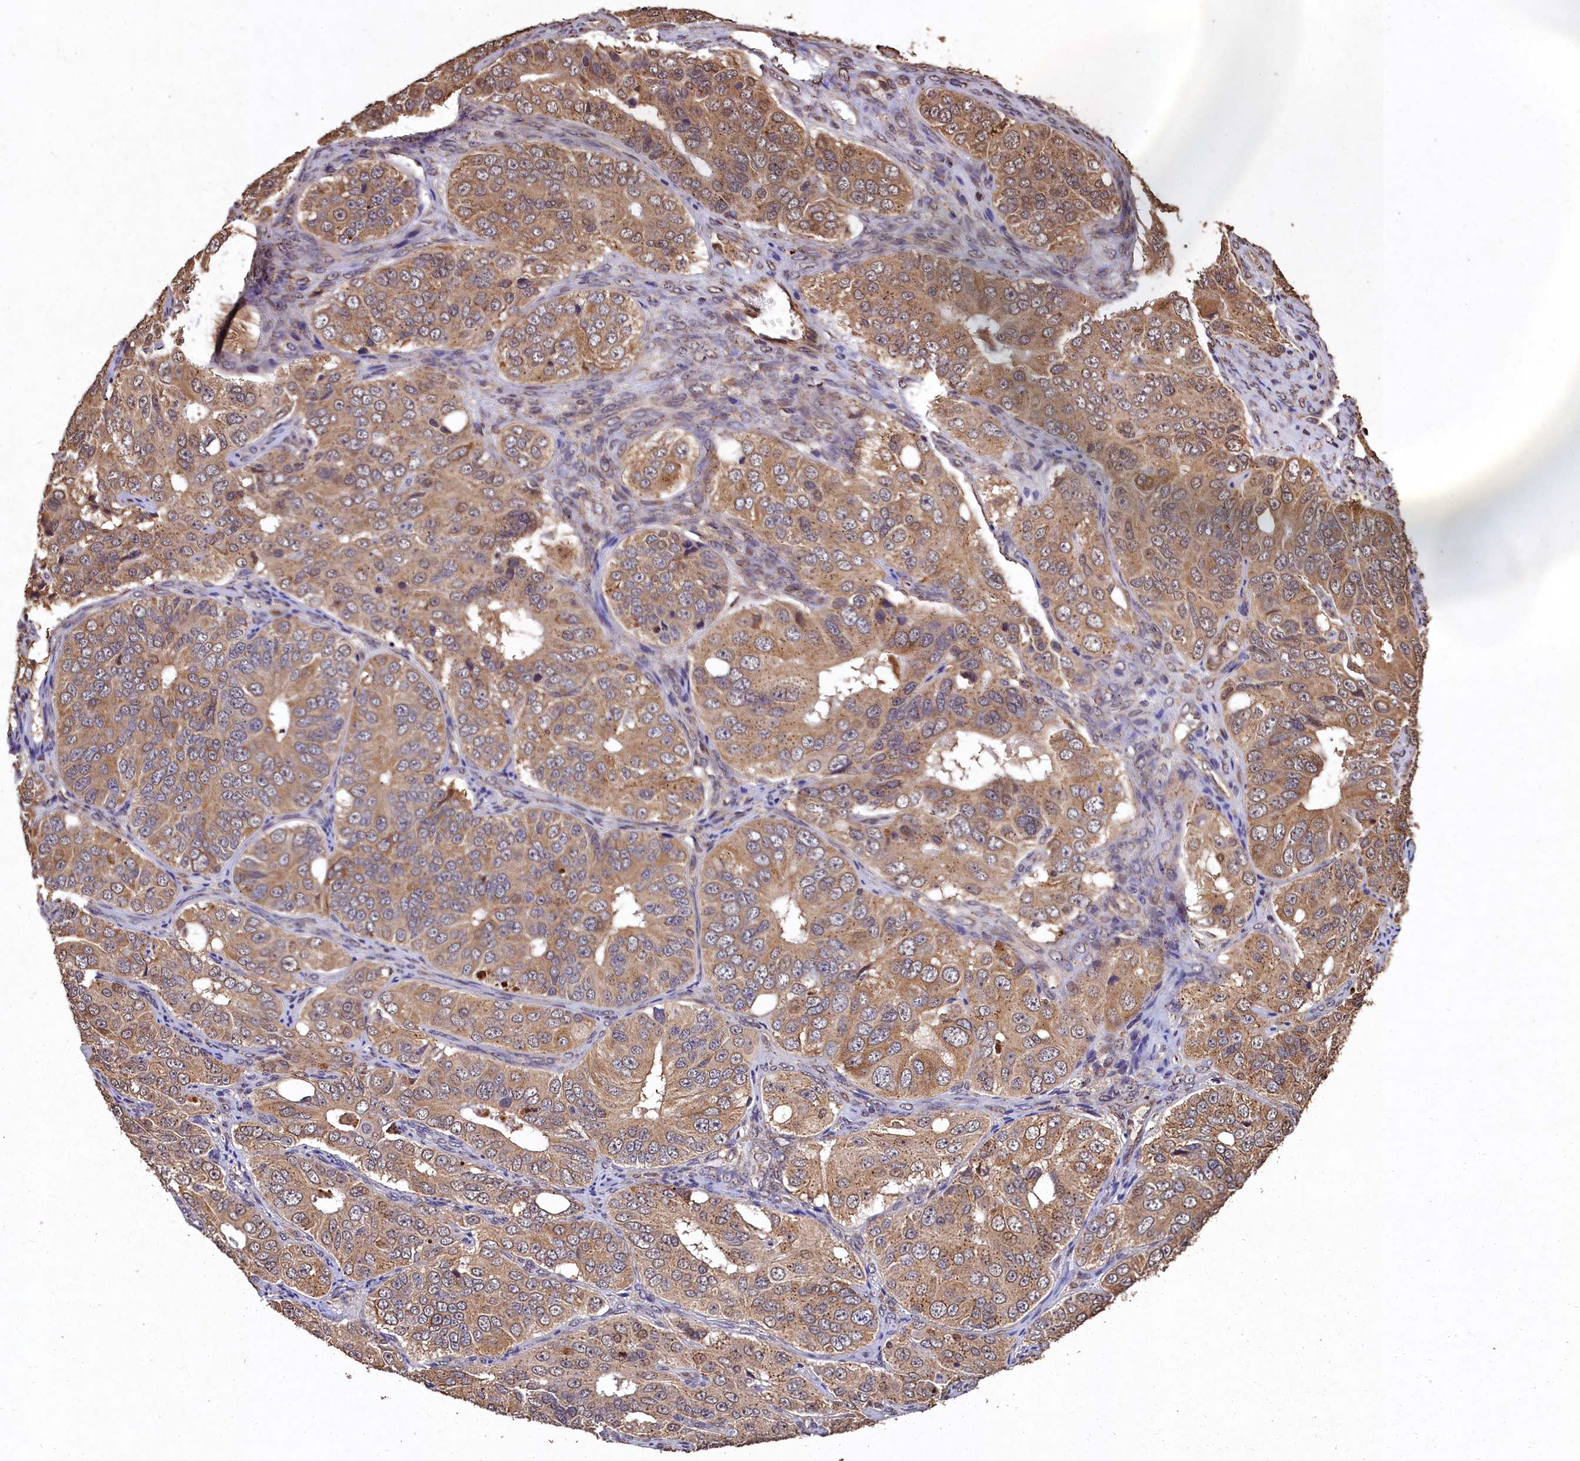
{"staining": {"intensity": "moderate", "quantity": ">75%", "location": "cytoplasmic/membranous"}, "tissue": "ovarian cancer", "cell_type": "Tumor cells", "image_type": "cancer", "snomed": [{"axis": "morphology", "description": "Carcinoma, endometroid"}, {"axis": "topography", "description": "Ovary"}], "caption": "Ovarian cancer stained for a protein (brown) exhibits moderate cytoplasmic/membranous positive staining in approximately >75% of tumor cells.", "gene": "LSM4", "patient": {"sex": "female", "age": 51}}